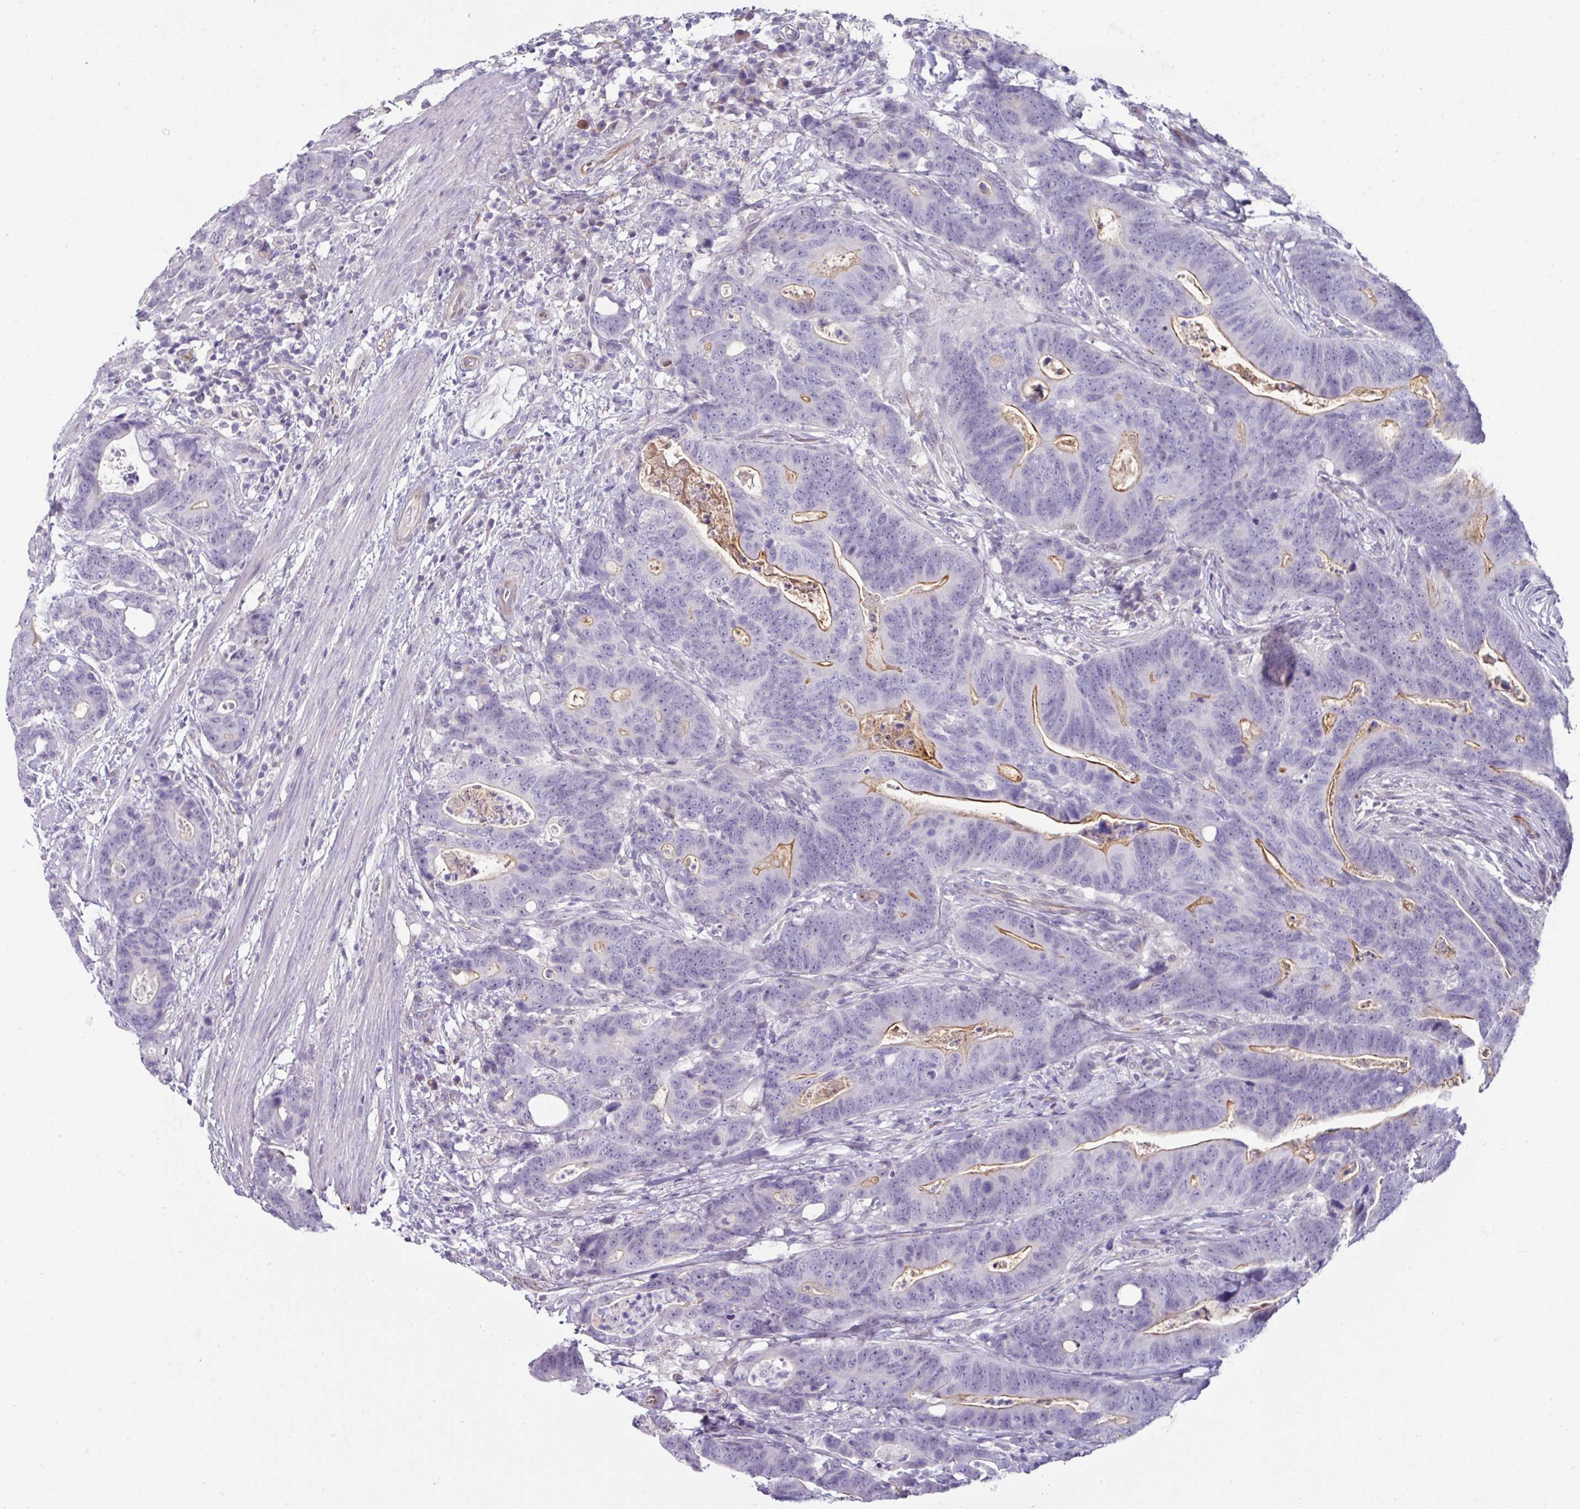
{"staining": {"intensity": "moderate", "quantity": "25%-75%", "location": "cytoplasmic/membranous"}, "tissue": "colorectal cancer", "cell_type": "Tumor cells", "image_type": "cancer", "snomed": [{"axis": "morphology", "description": "Adenocarcinoma, NOS"}, {"axis": "topography", "description": "Colon"}], "caption": "Protein positivity by immunohistochemistry demonstrates moderate cytoplasmic/membranous positivity in approximately 25%-75% of tumor cells in adenocarcinoma (colorectal).", "gene": "EYA3", "patient": {"sex": "female", "age": 82}}